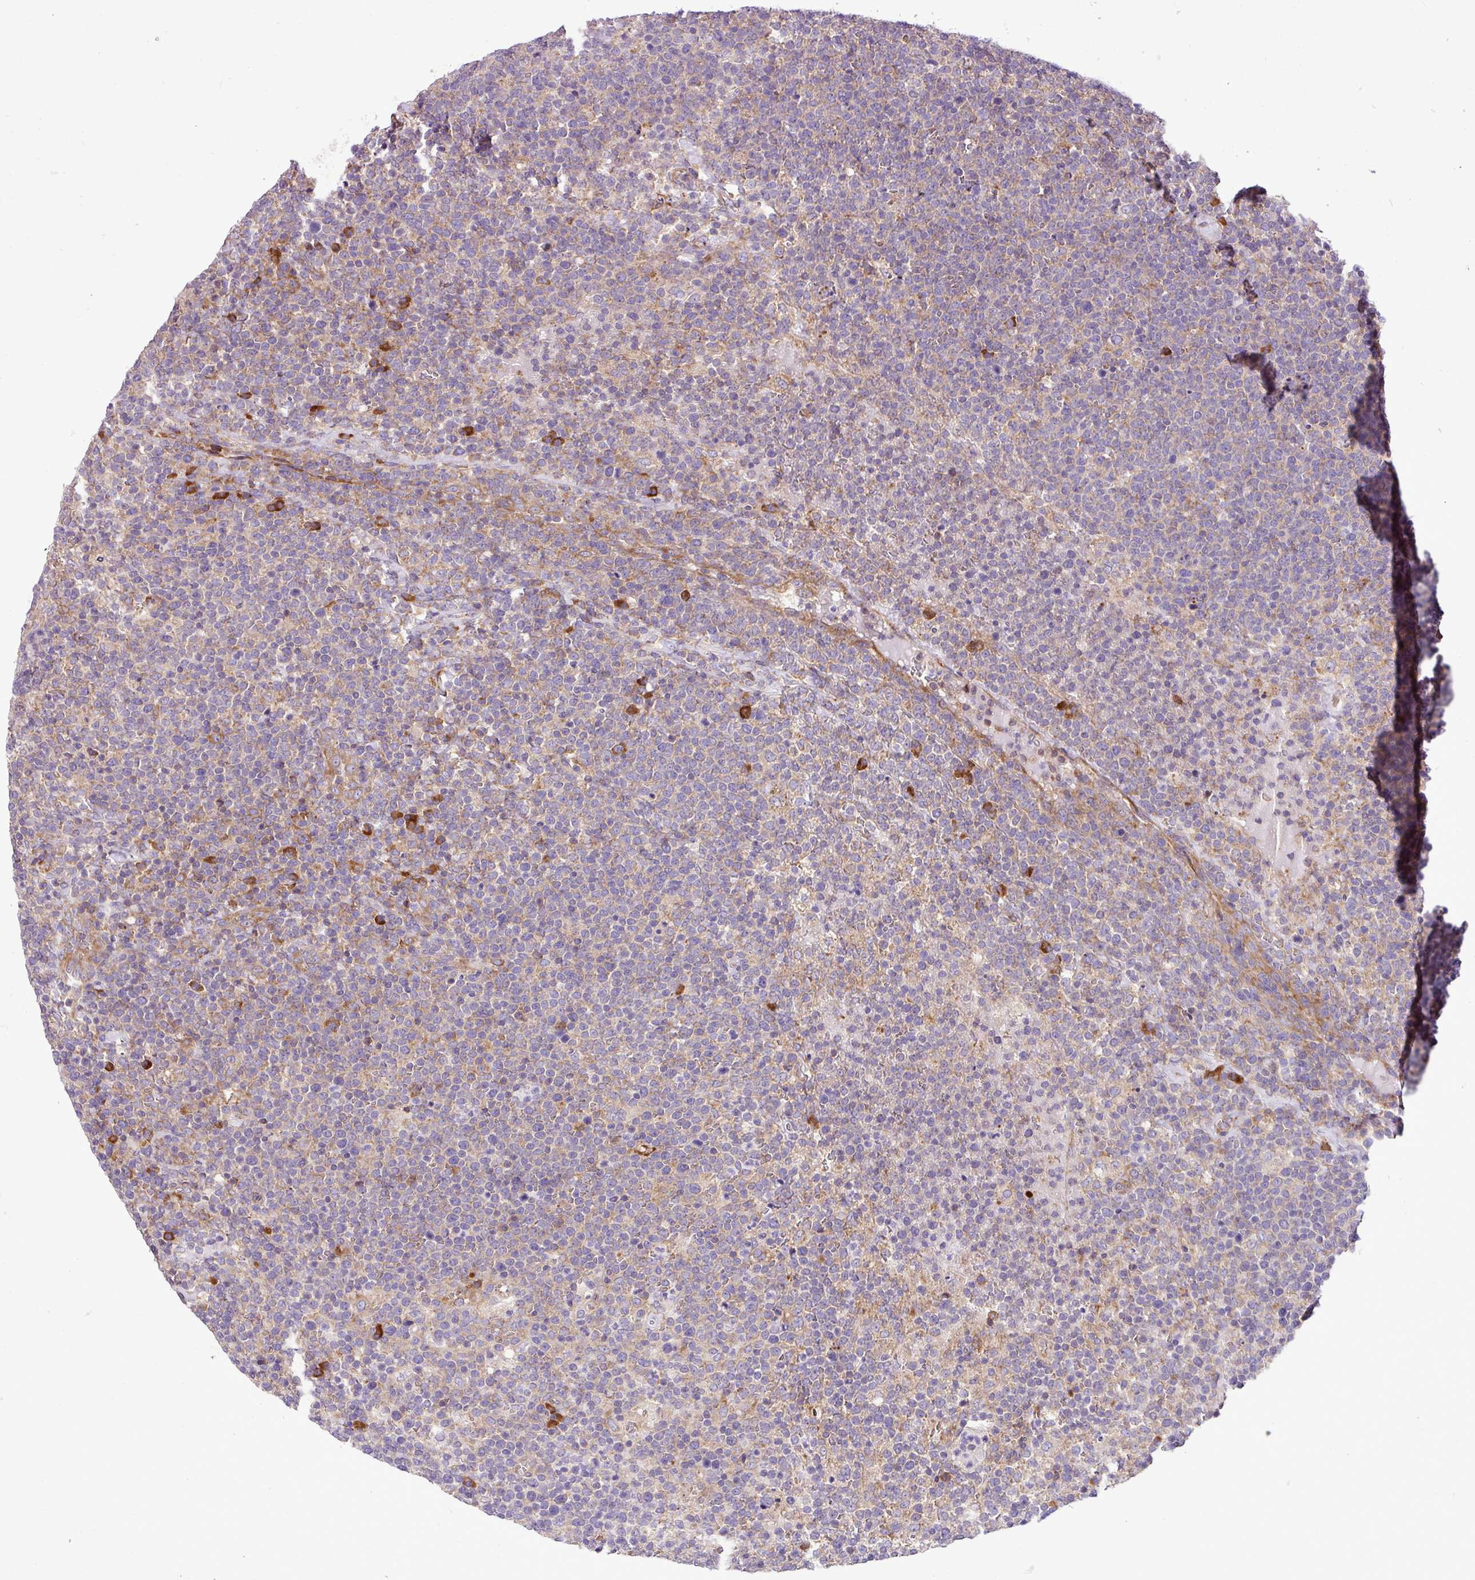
{"staining": {"intensity": "negative", "quantity": "none", "location": "none"}, "tissue": "lymphoma", "cell_type": "Tumor cells", "image_type": "cancer", "snomed": [{"axis": "morphology", "description": "Malignant lymphoma, non-Hodgkin's type, High grade"}, {"axis": "topography", "description": "Lymph node"}], "caption": "This photomicrograph is of lymphoma stained with immunohistochemistry to label a protein in brown with the nuclei are counter-stained blue. There is no expression in tumor cells.", "gene": "RPL13", "patient": {"sex": "male", "age": 61}}